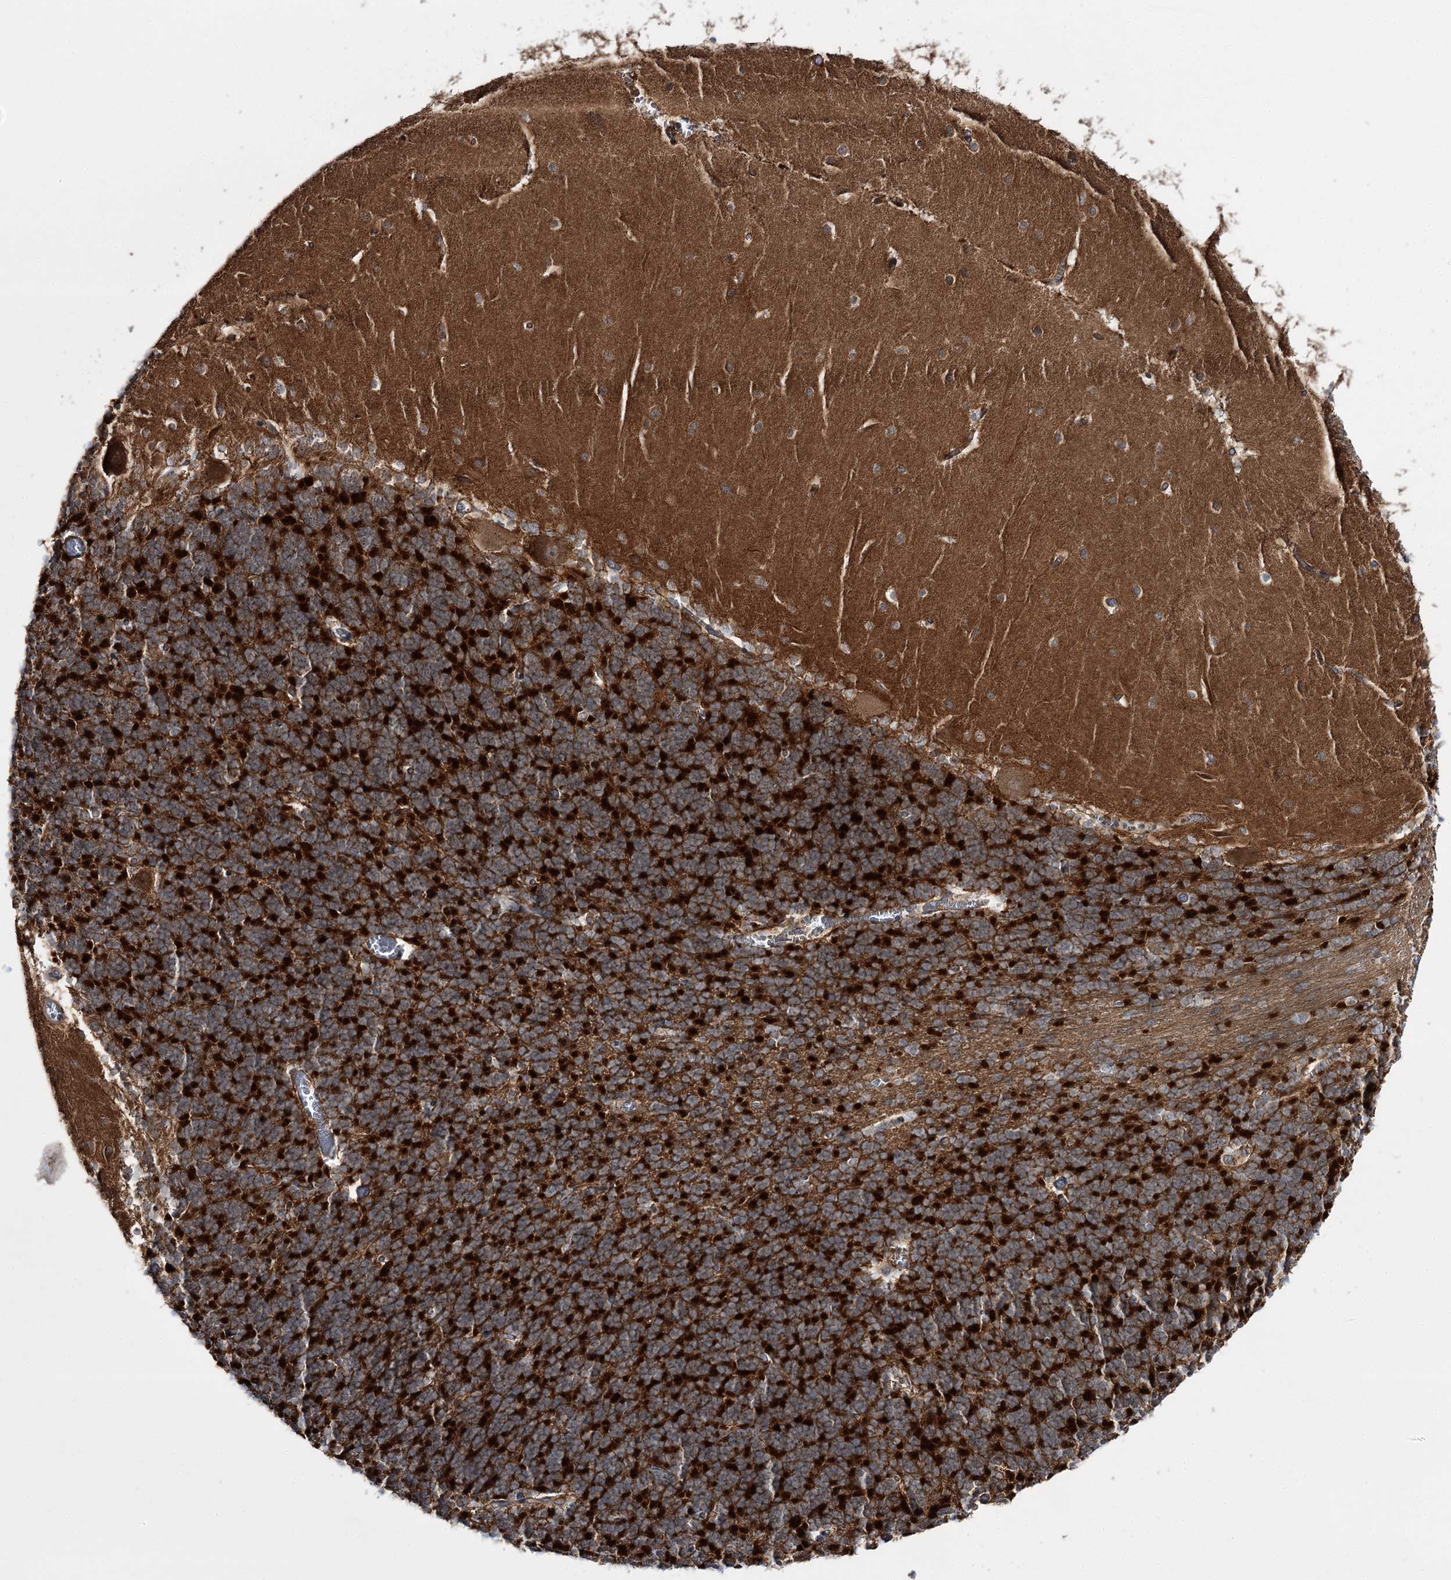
{"staining": {"intensity": "strong", "quantity": "25%-75%", "location": "cytoplasmic/membranous"}, "tissue": "cerebellum", "cell_type": "Cells in granular layer", "image_type": "normal", "snomed": [{"axis": "morphology", "description": "Normal tissue, NOS"}, {"axis": "topography", "description": "Cerebellum"}], "caption": "Cells in granular layer exhibit strong cytoplasmic/membranous expression in about 25%-75% of cells in benign cerebellum.", "gene": "C11orf80", "patient": {"sex": "male", "age": 37}}